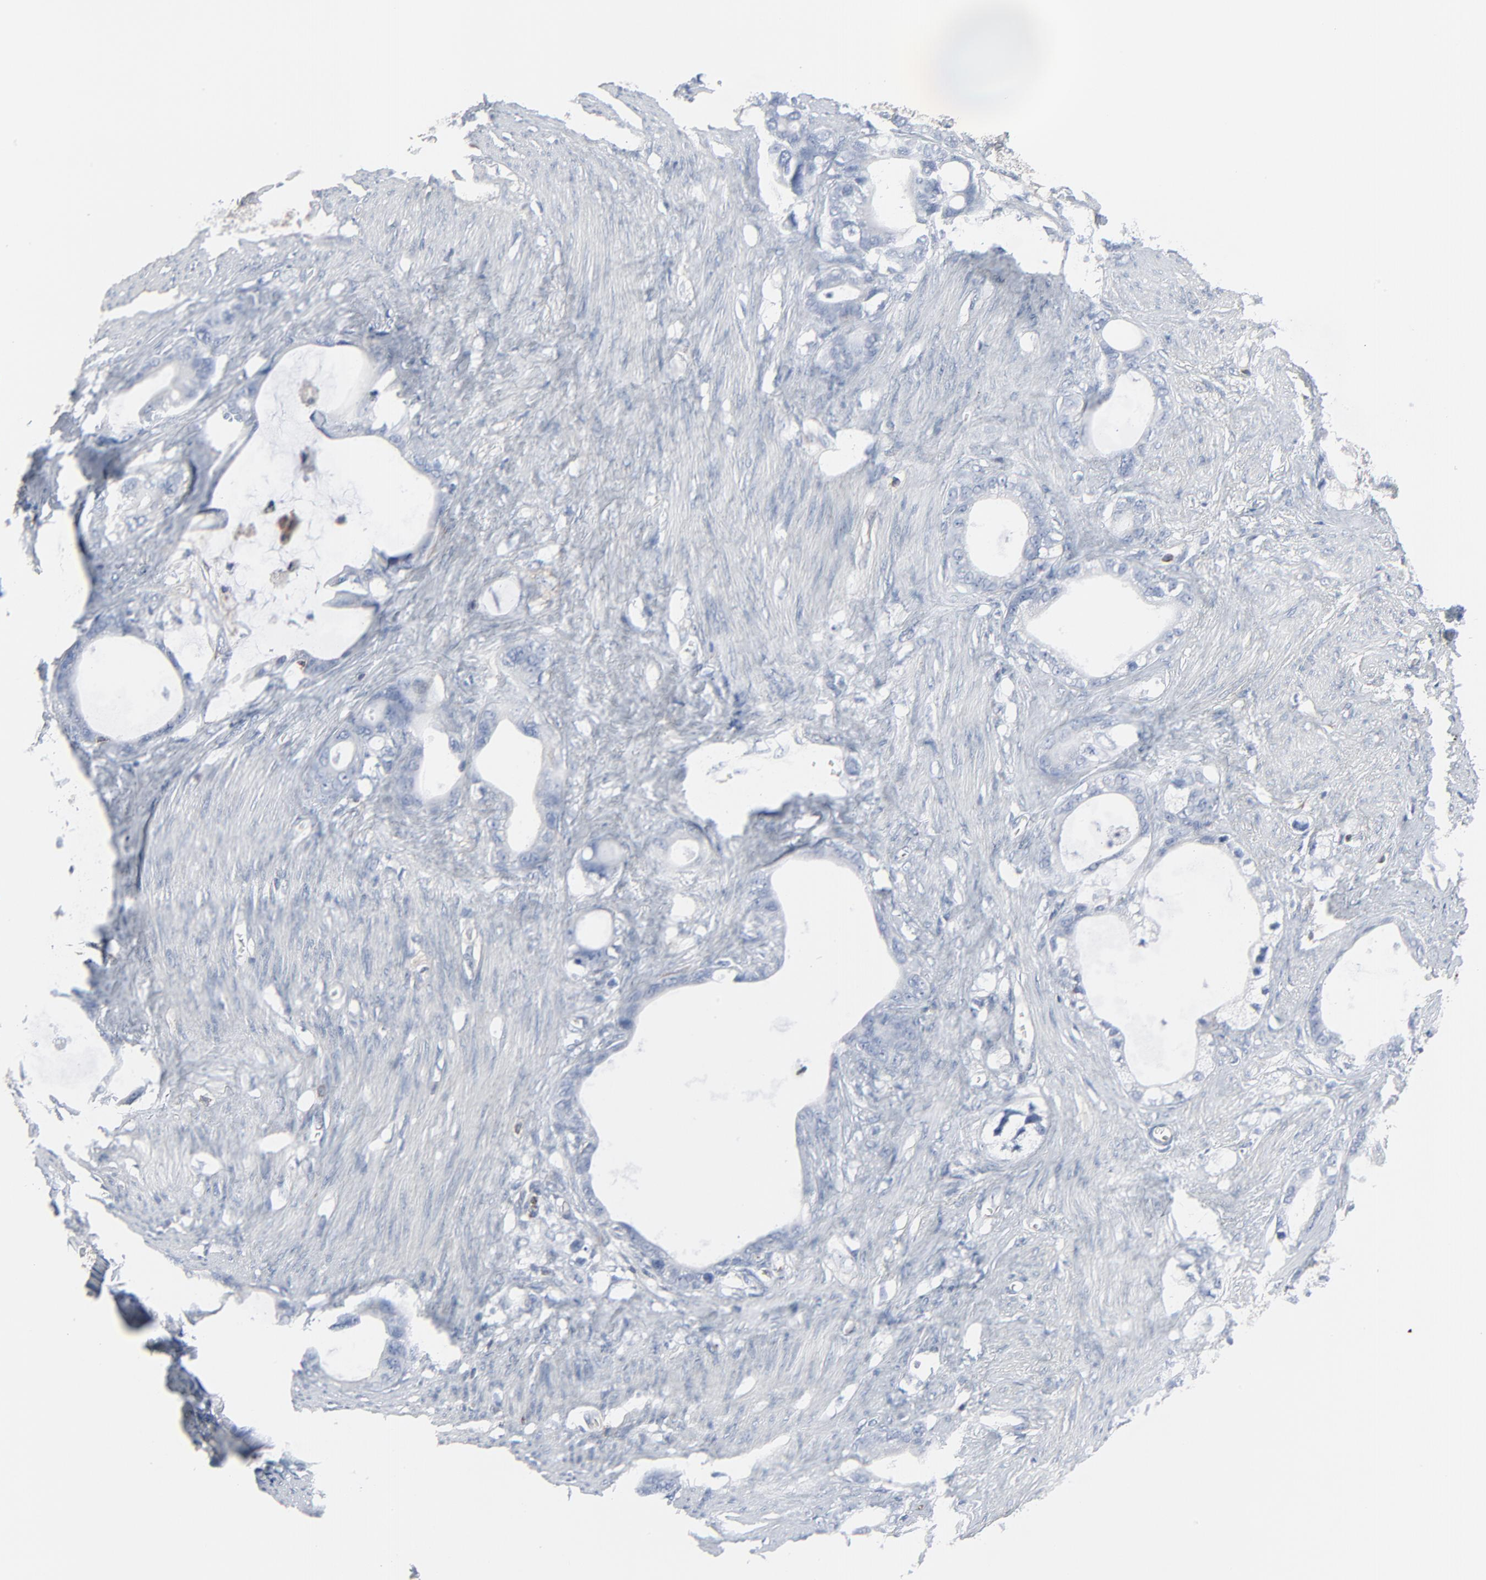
{"staining": {"intensity": "negative", "quantity": "none", "location": "none"}, "tissue": "stomach cancer", "cell_type": "Tumor cells", "image_type": "cancer", "snomed": [{"axis": "morphology", "description": "Adenocarcinoma, NOS"}, {"axis": "topography", "description": "Stomach"}], "caption": "There is no significant positivity in tumor cells of stomach cancer.", "gene": "OPTN", "patient": {"sex": "female", "age": 75}}